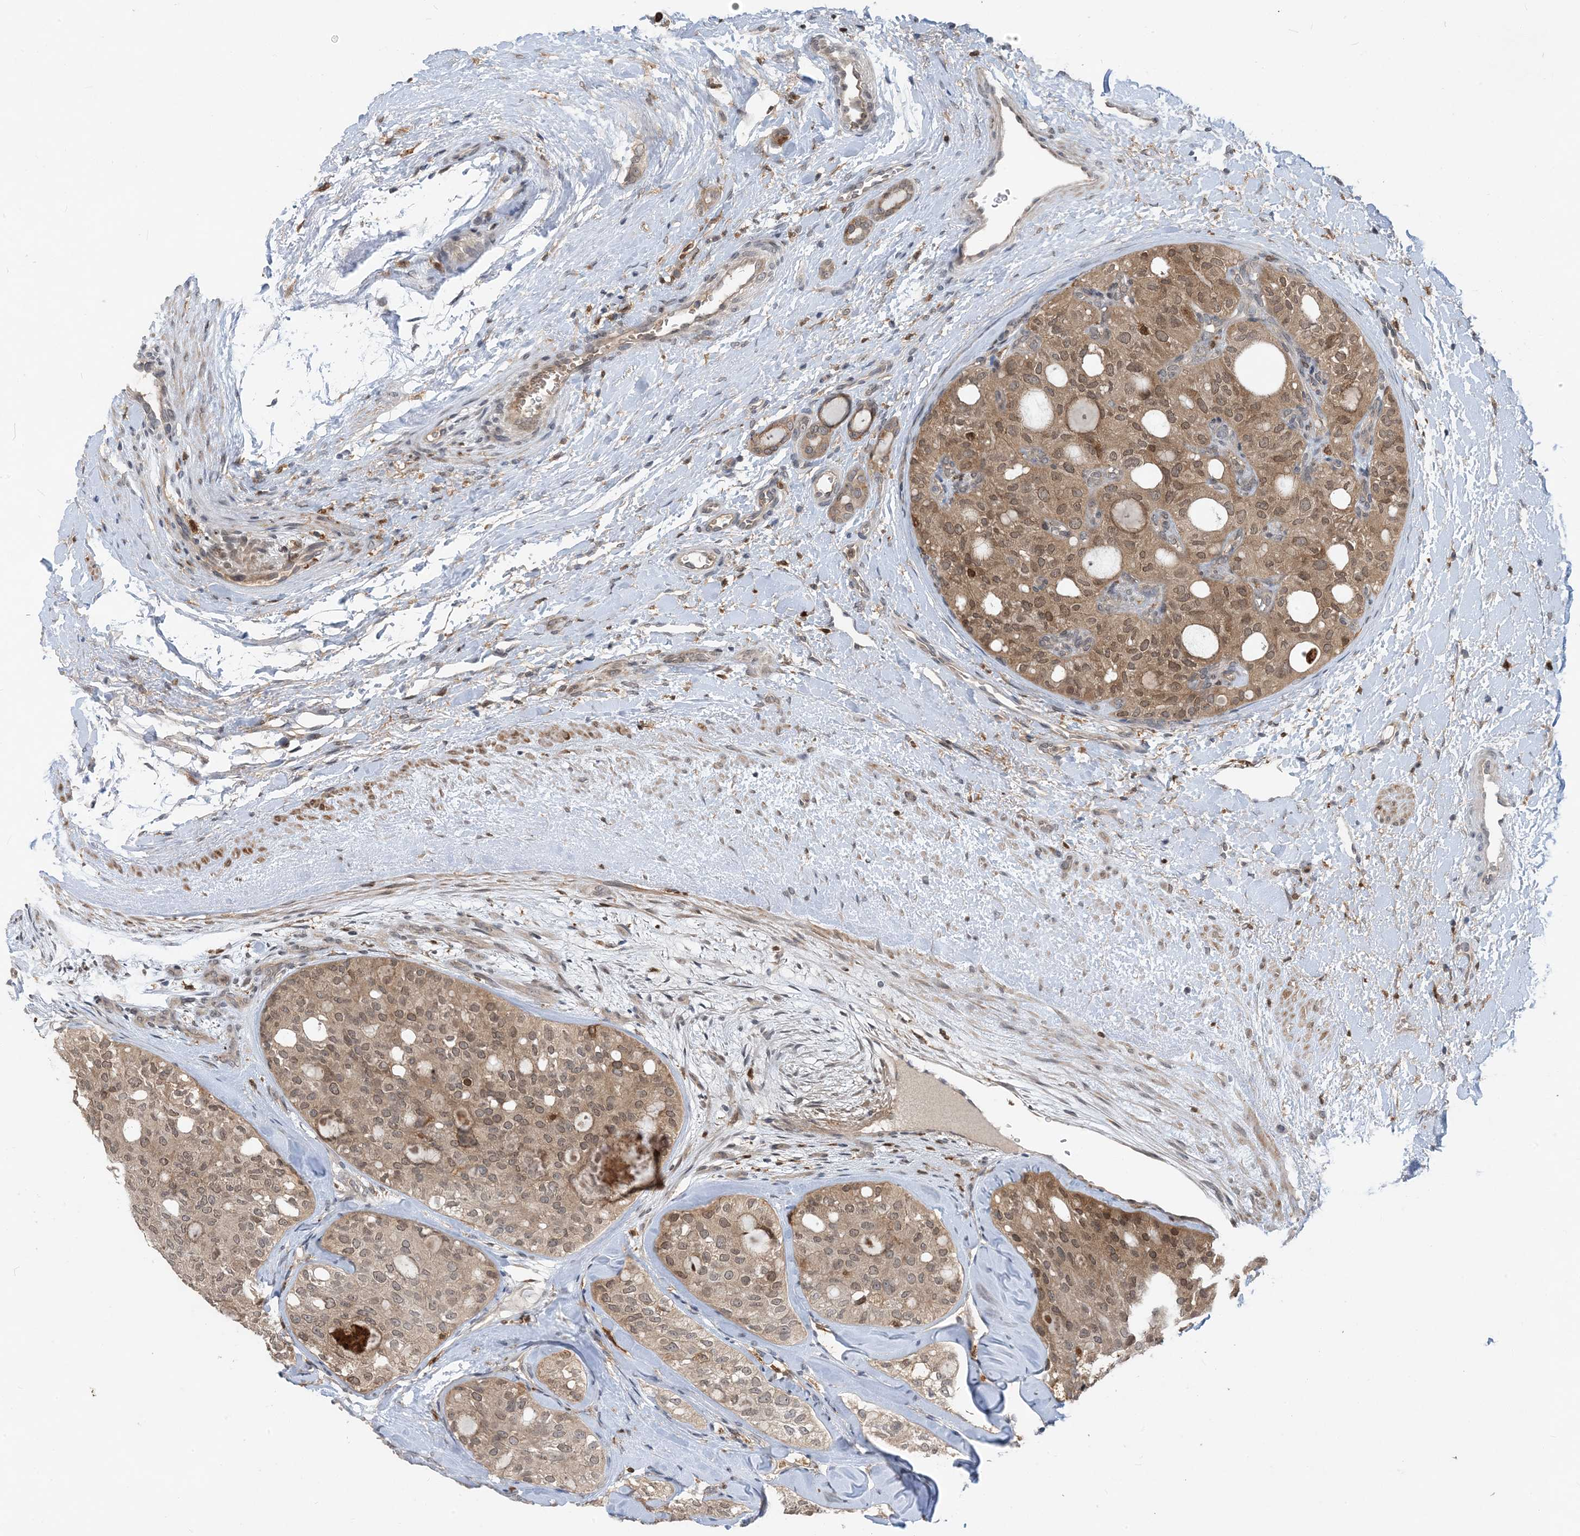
{"staining": {"intensity": "moderate", "quantity": ">75%", "location": "cytoplasmic/membranous,nuclear"}, "tissue": "thyroid cancer", "cell_type": "Tumor cells", "image_type": "cancer", "snomed": [{"axis": "morphology", "description": "Follicular adenoma carcinoma, NOS"}, {"axis": "topography", "description": "Thyroid gland"}], "caption": "This photomicrograph displays thyroid cancer stained with immunohistochemistry to label a protein in brown. The cytoplasmic/membranous and nuclear of tumor cells show moderate positivity for the protein. Nuclei are counter-stained blue.", "gene": "NAGK", "patient": {"sex": "male", "age": 75}}